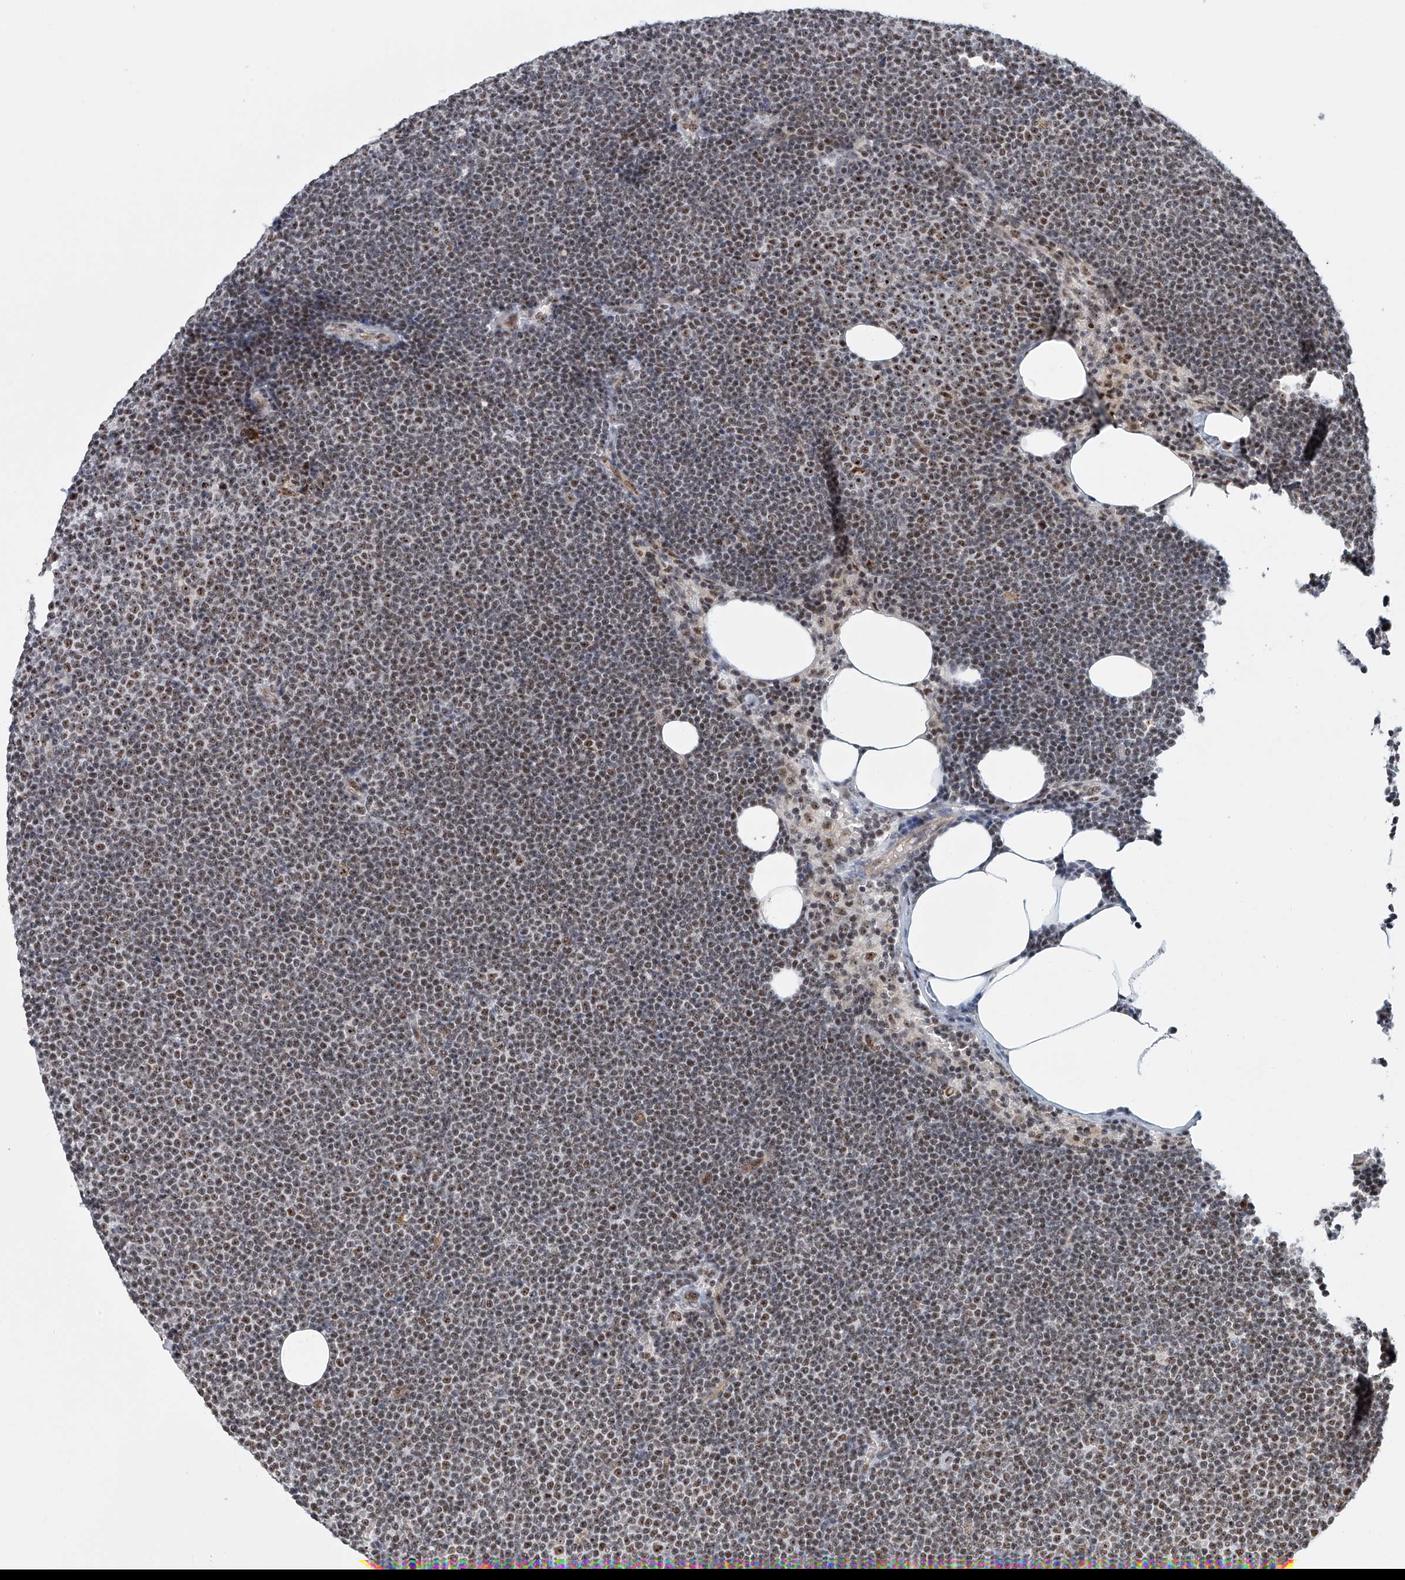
{"staining": {"intensity": "moderate", "quantity": ">75%", "location": "nuclear"}, "tissue": "lymphoma", "cell_type": "Tumor cells", "image_type": "cancer", "snomed": [{"axis": "morphology", "description": "Malignant lymphoma, non-Hodgkin's type, Low grade"}, {"axis": "topography", "description": "Lymph node"}], "caption": "Immunohistochemical staining of human lymphoma shows moderate nuclear protein expression in about >75% of tumor cells. Using DAB (3,3'-diaminobenzidine) (brown) and hematoxylin (blue) stains, captured at high magnification using brightfield microscopy.", "gene": "PRUNE2", "patient": {"sex": "female", "age": 53}}